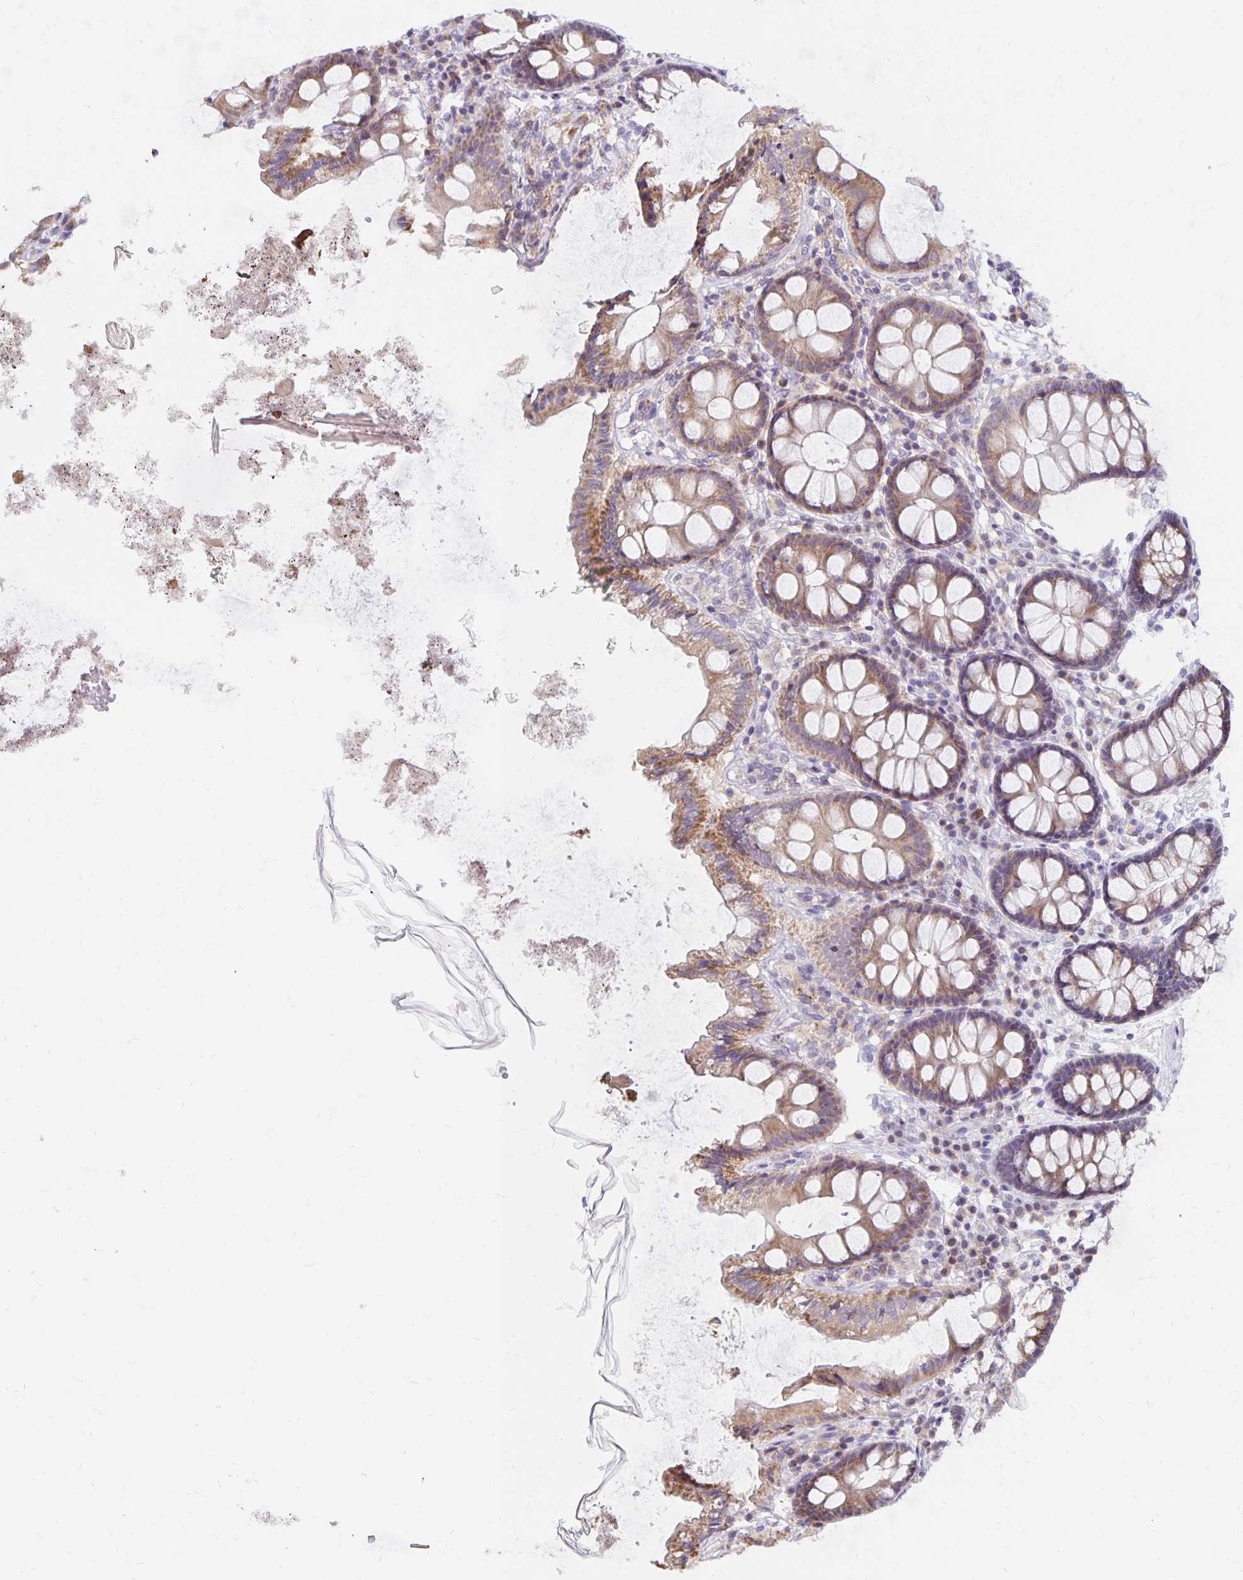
{"staining": {"intensity": "moderate", "quantity": ">75%", "location": "cytoplasmic/membranous"}, "tissue": "colon", "cell_type": "Glandular cells", "image_type": "normal", "snomed": [{"axis": "morphology", "description": "Normal tissue, NOS"}, {"axis": "topography", "description": "Colon"}], "caption": "Colon stained with DAB (3,3'-diaminobenzidine) IHC shows medium levels of moderate cytoplasmic/membranous expression in approximately >75% of glandular cells.", "gene": "IER3", "patient": {"sex": "male", "age": 84}}